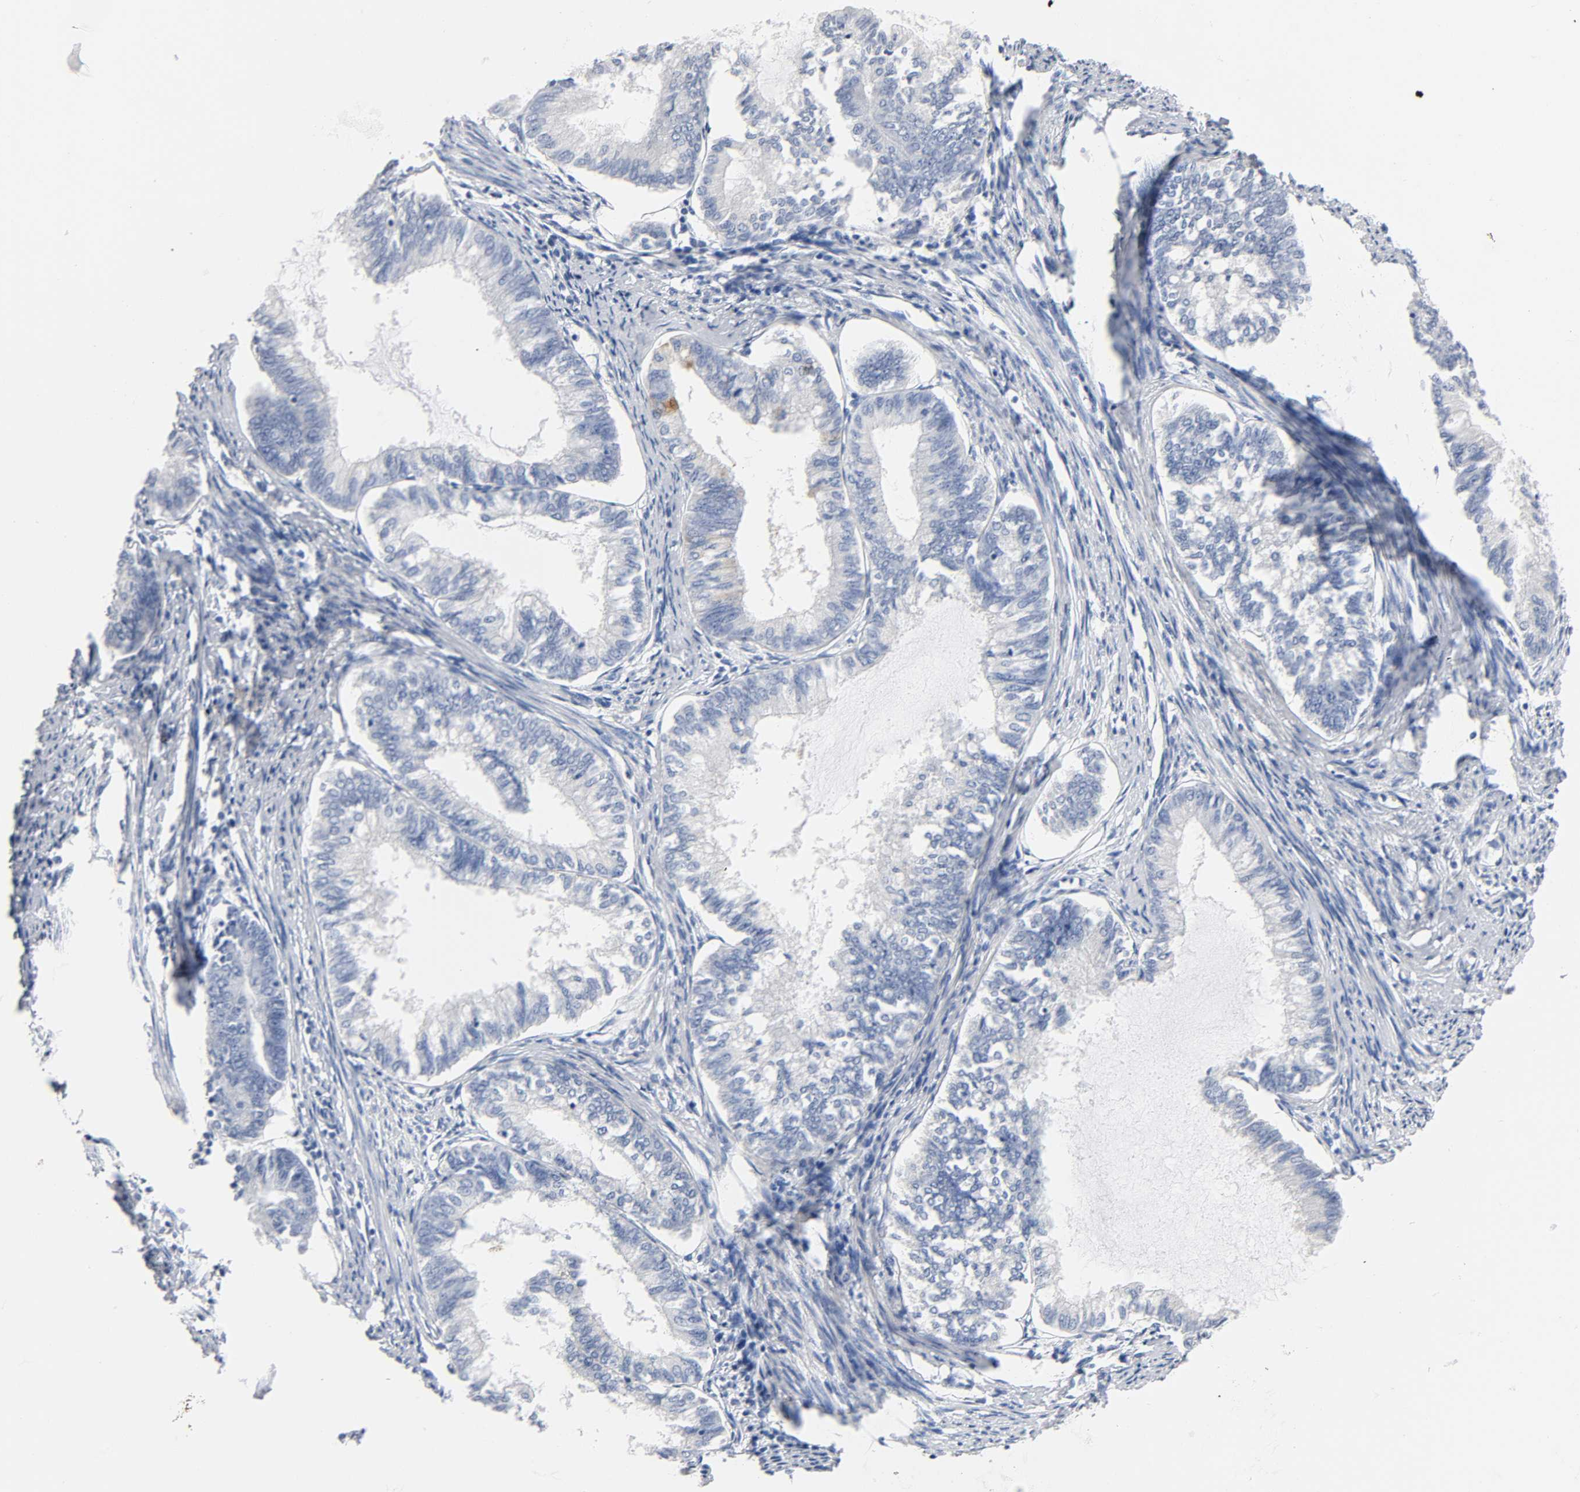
{"staining": {"intensity": "negative", "quantity": "none", "location": "none"}, "tissue": "endometrial cancer", "cell_type": "Tumor cells", "image_type": "cancer", "snomed": [{"axis": "morphology", "description": "Adenocarcinoma, NOS"}, {"axis": "topography", "description": "Endometrium"}], "caption": "This histopathology image is of endometrial cancer stained with immunohistochemistry to label a protein in brown with the nuclei are counter-stained blue. There is no staining in tumor cells. (DAB (3,3'-diaminobenzidine) immunohistochemistry, high magnification).", "gene": "ACP3", "patient": {"sex": "female", "age": 86}}